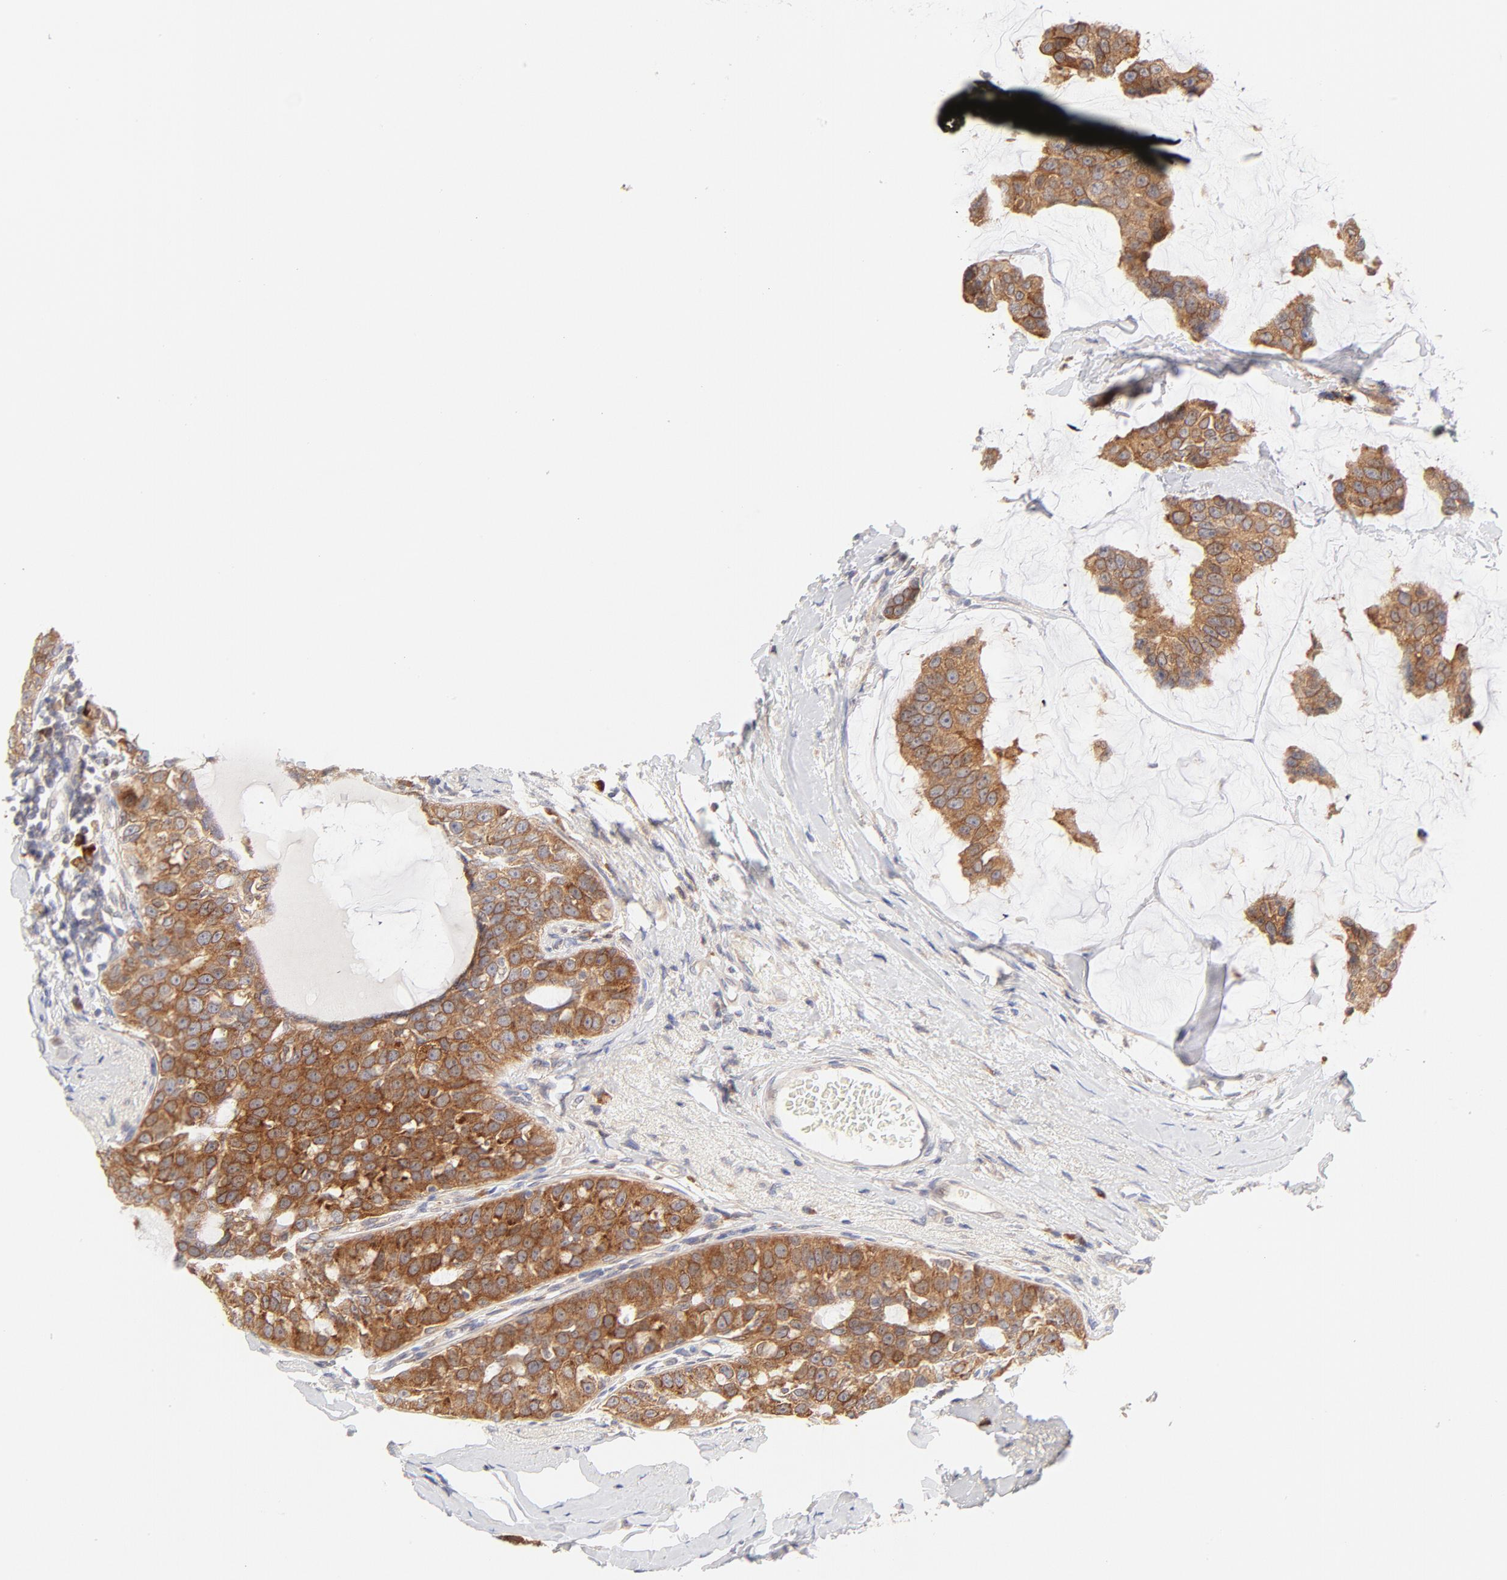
{"staining": {"intensity": "moderate", "quantity": ">75%", "location": "cytoplasmic/membranous"}, "tissue": "breast cancer", "cell_type": "Tumor cells", "image_type": "cancer", "snomed": [{"axis": "morphology", "description": "Normal tissue, NOS"}, {"axis": "morphology", "description": "Duct carcinoma"}, {"axis": "topography", "description": "Breast"}], "caption": "Human intraductal carcinoma (breast) stained with a protein marker displays moderate staining in tumor cells.", "gene": "RPS6KA1", "patient": {"sex": "female", "age": 50}}